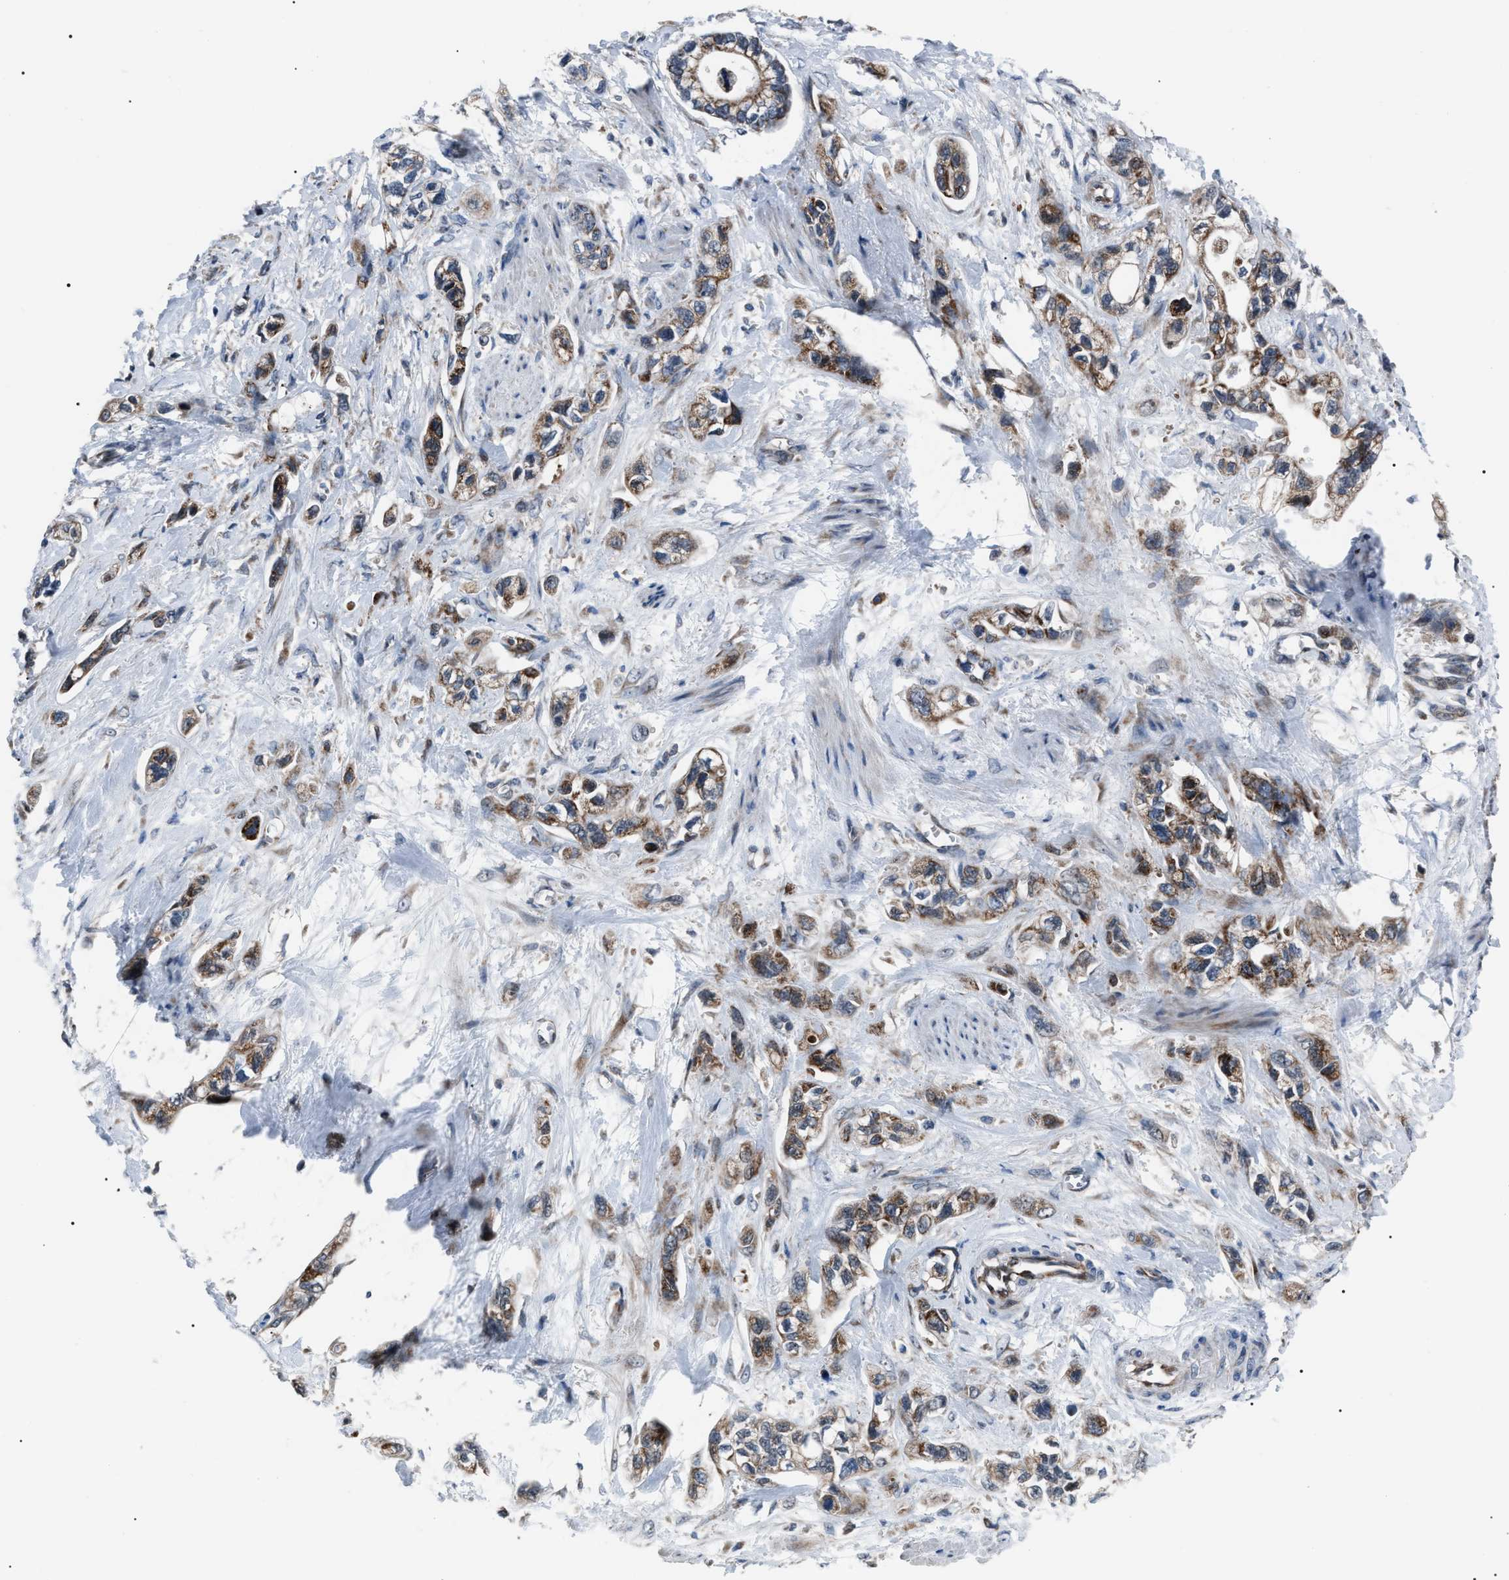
{"staining": {"intensity": "moderate", "quantity": ">75%", "location": "cytoplasmic/membranous"}, "tissue": "pancreatic cancer", "cell_type": "Tumor cells", "image_type": "cancer", "snomed": [{"axis": "morphology", "description": "Adenocarcinoma, NOS"}, {"axis": "topography", "description": "Pancreas"}], "caption": "IHC image of human pancreatic cancer stained for a protein (brown), which shows medium levels of moderate cytoplasmic/membranous staining in approximately >75% of tumor cells.", "gene": "AGO2", "patient": {"sex": "male", "age": 74}}